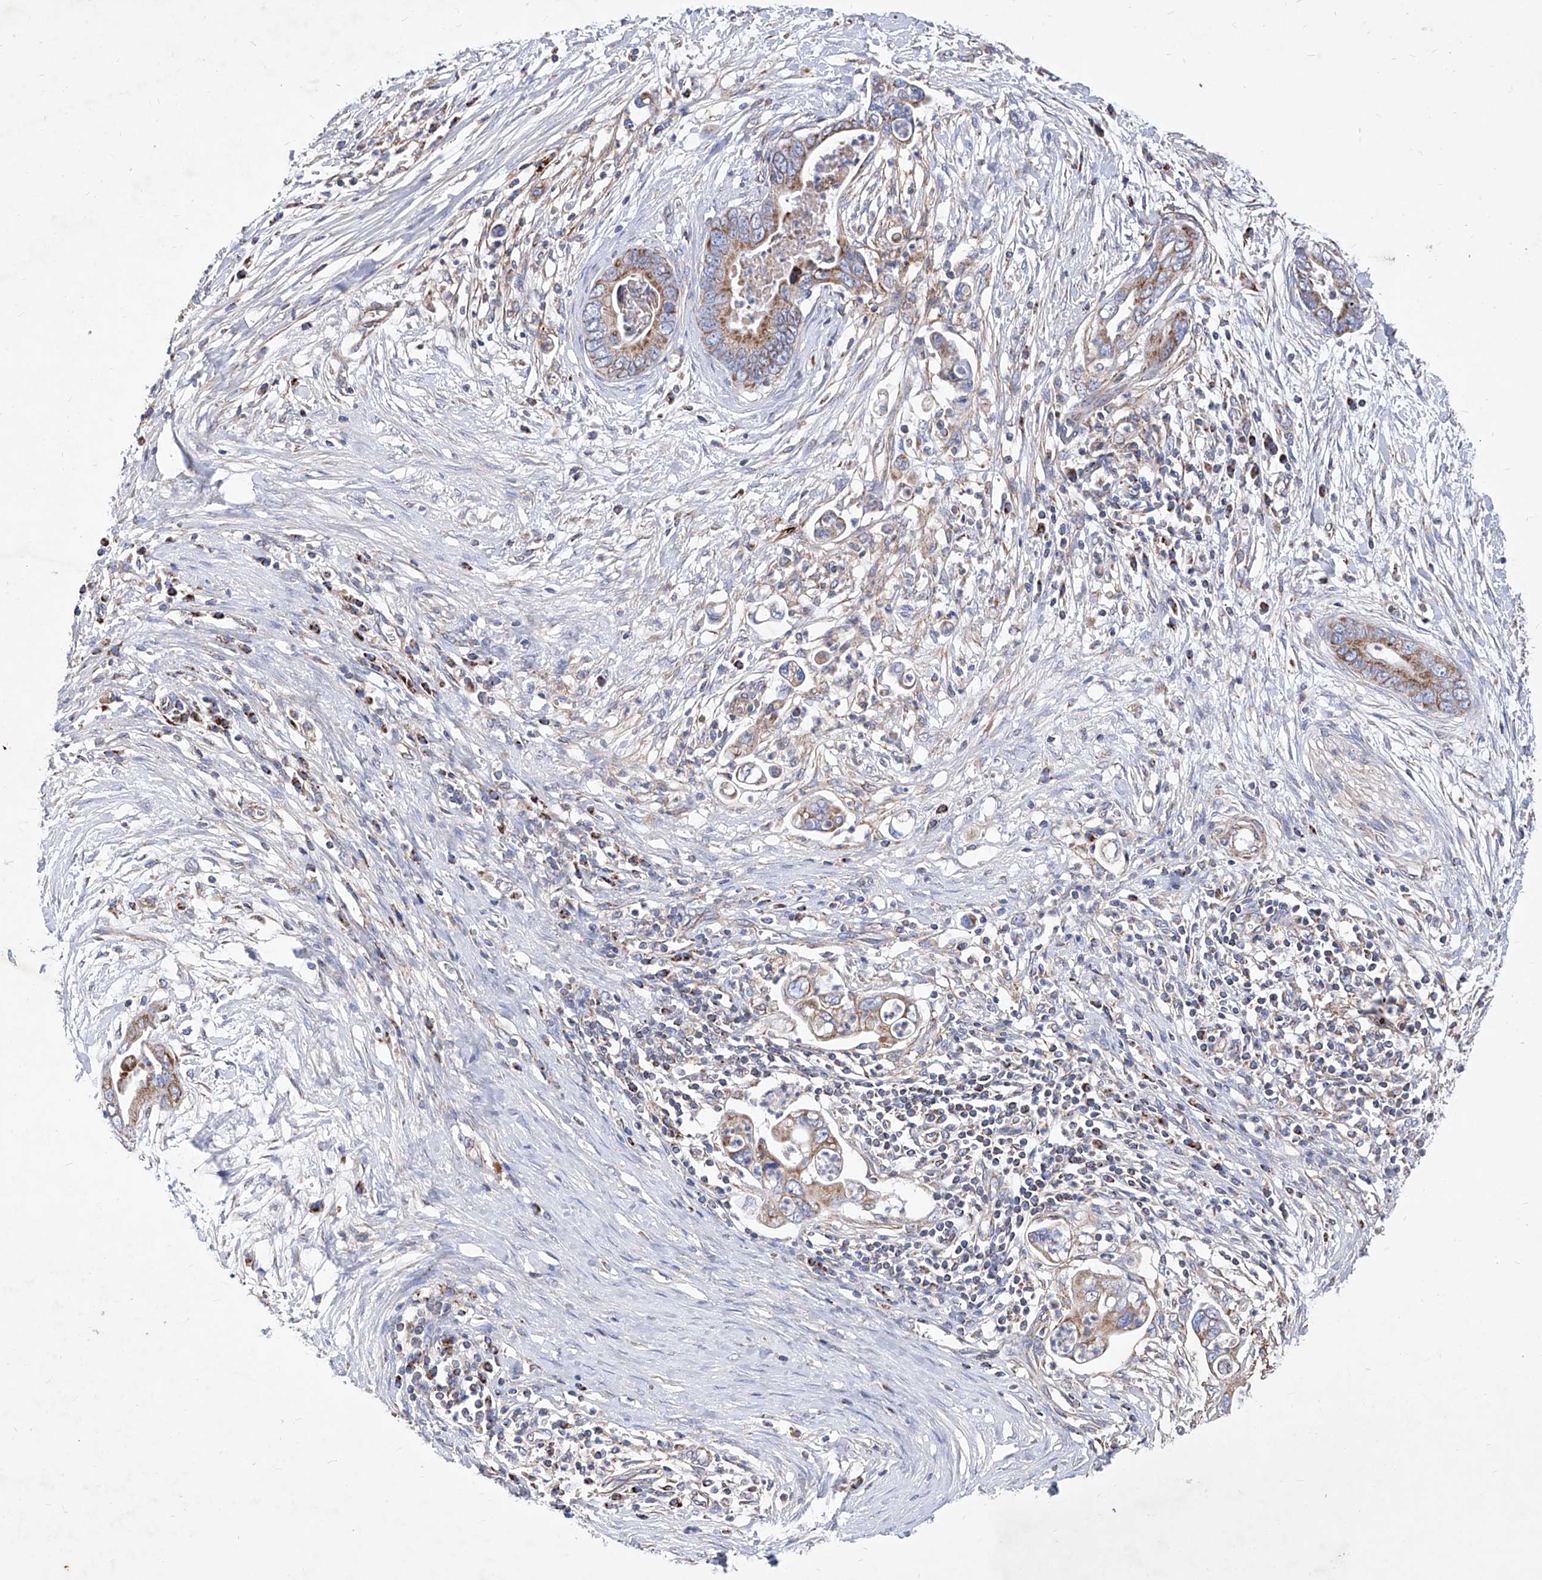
{"staining": {"intensity": "moderate", "quantity": ">75%", "location": "cytoplasmic/membranous"}, "tissue": "pancreatic cancer", "cell_type": "Tumor cells", "image_type": "cancer", "snomed": [{"axis": "morphology", "description": "Adenocarcinoma, NOS"}, {"axis": "topography", "description": "Pancreas"}], "caption": "An IHC photomicrograph of tumor tissue is shown. Protein staining in brown labels moderate cytoplasmic/membranous positivity in pancreatic cancer (adenocarcinoma) within tumor cells.", "gene": "HRNR", "patient": {"sex": "male", "age": 75}}